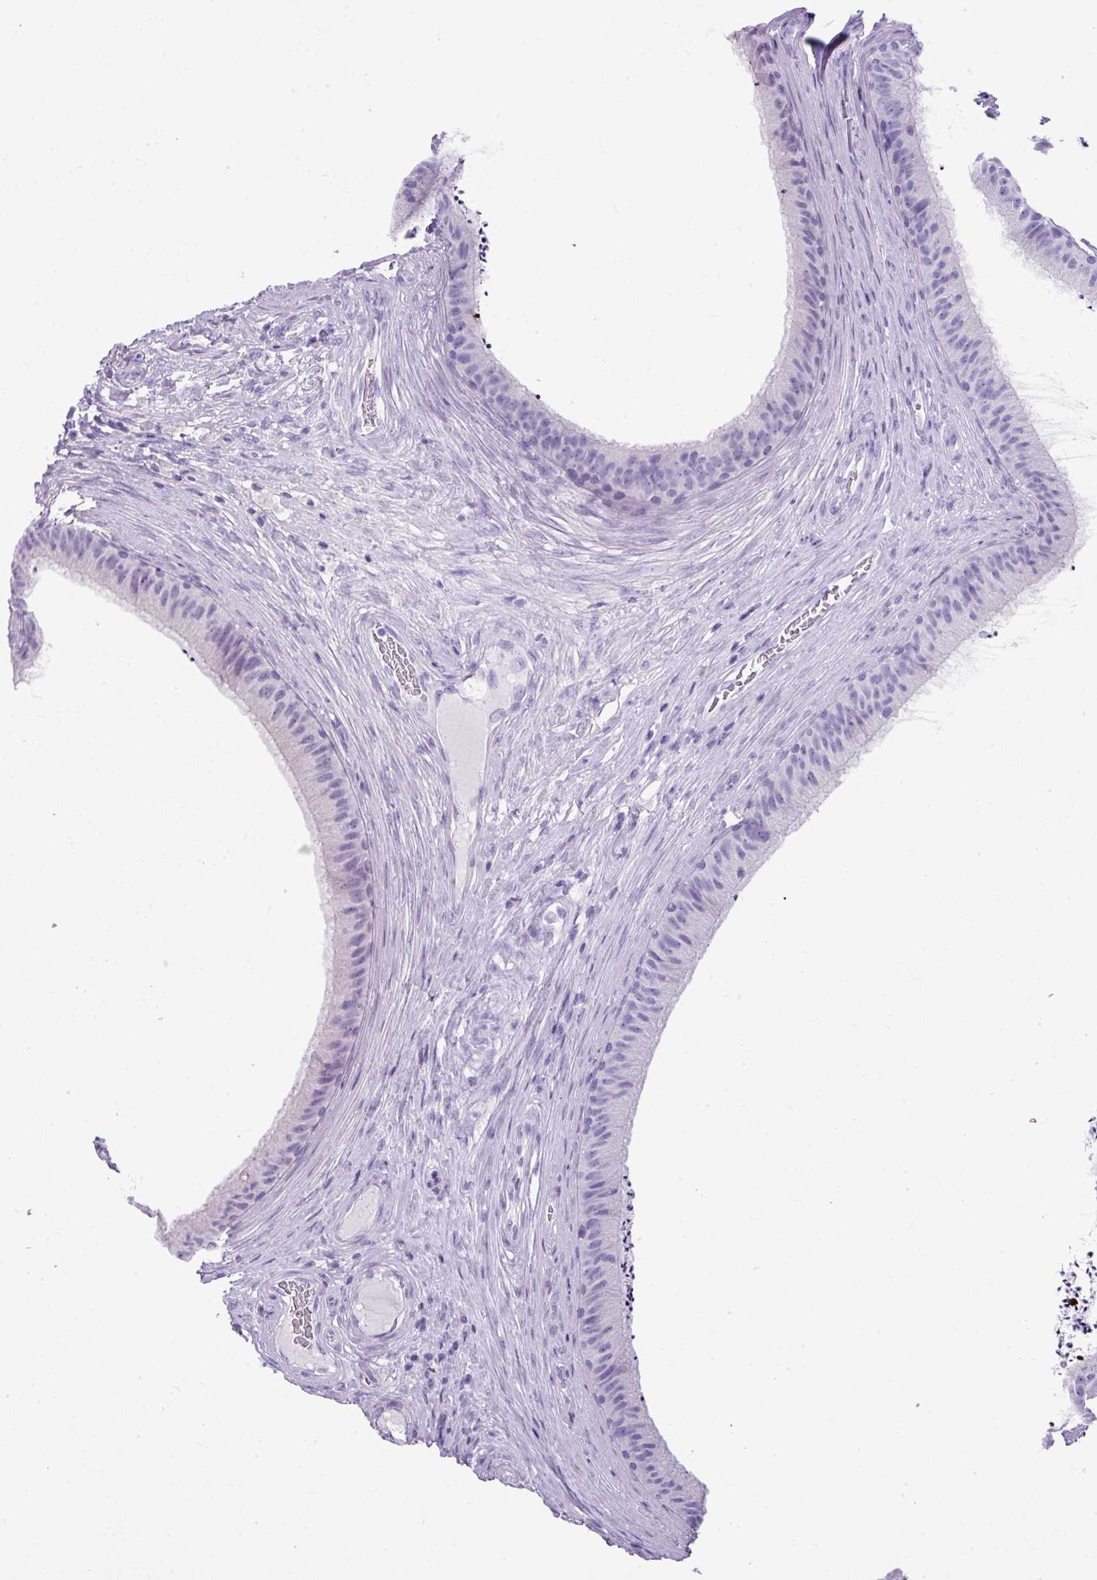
{"staining": {"intensity": "negative", "quantity": "none", "location": "none"}, "tissue": "epididymis", "cell_type": "Glandular cells", "image_type": "normal", "snomed": [{"axis": "morphology", "description": "Normal tissue, NOS"}, {"axis": "topography", "description": "Testis"}, {"axis": "topography", "description": "Epididymis"}], "caption": "Immunohistochemistry (IHC) image of normal epididymis: epididymis stained with DAB shows no significant protein staining in glandular cells.", "gene": "ZNF568", "patient": {"sex": "male", "age": 41}}